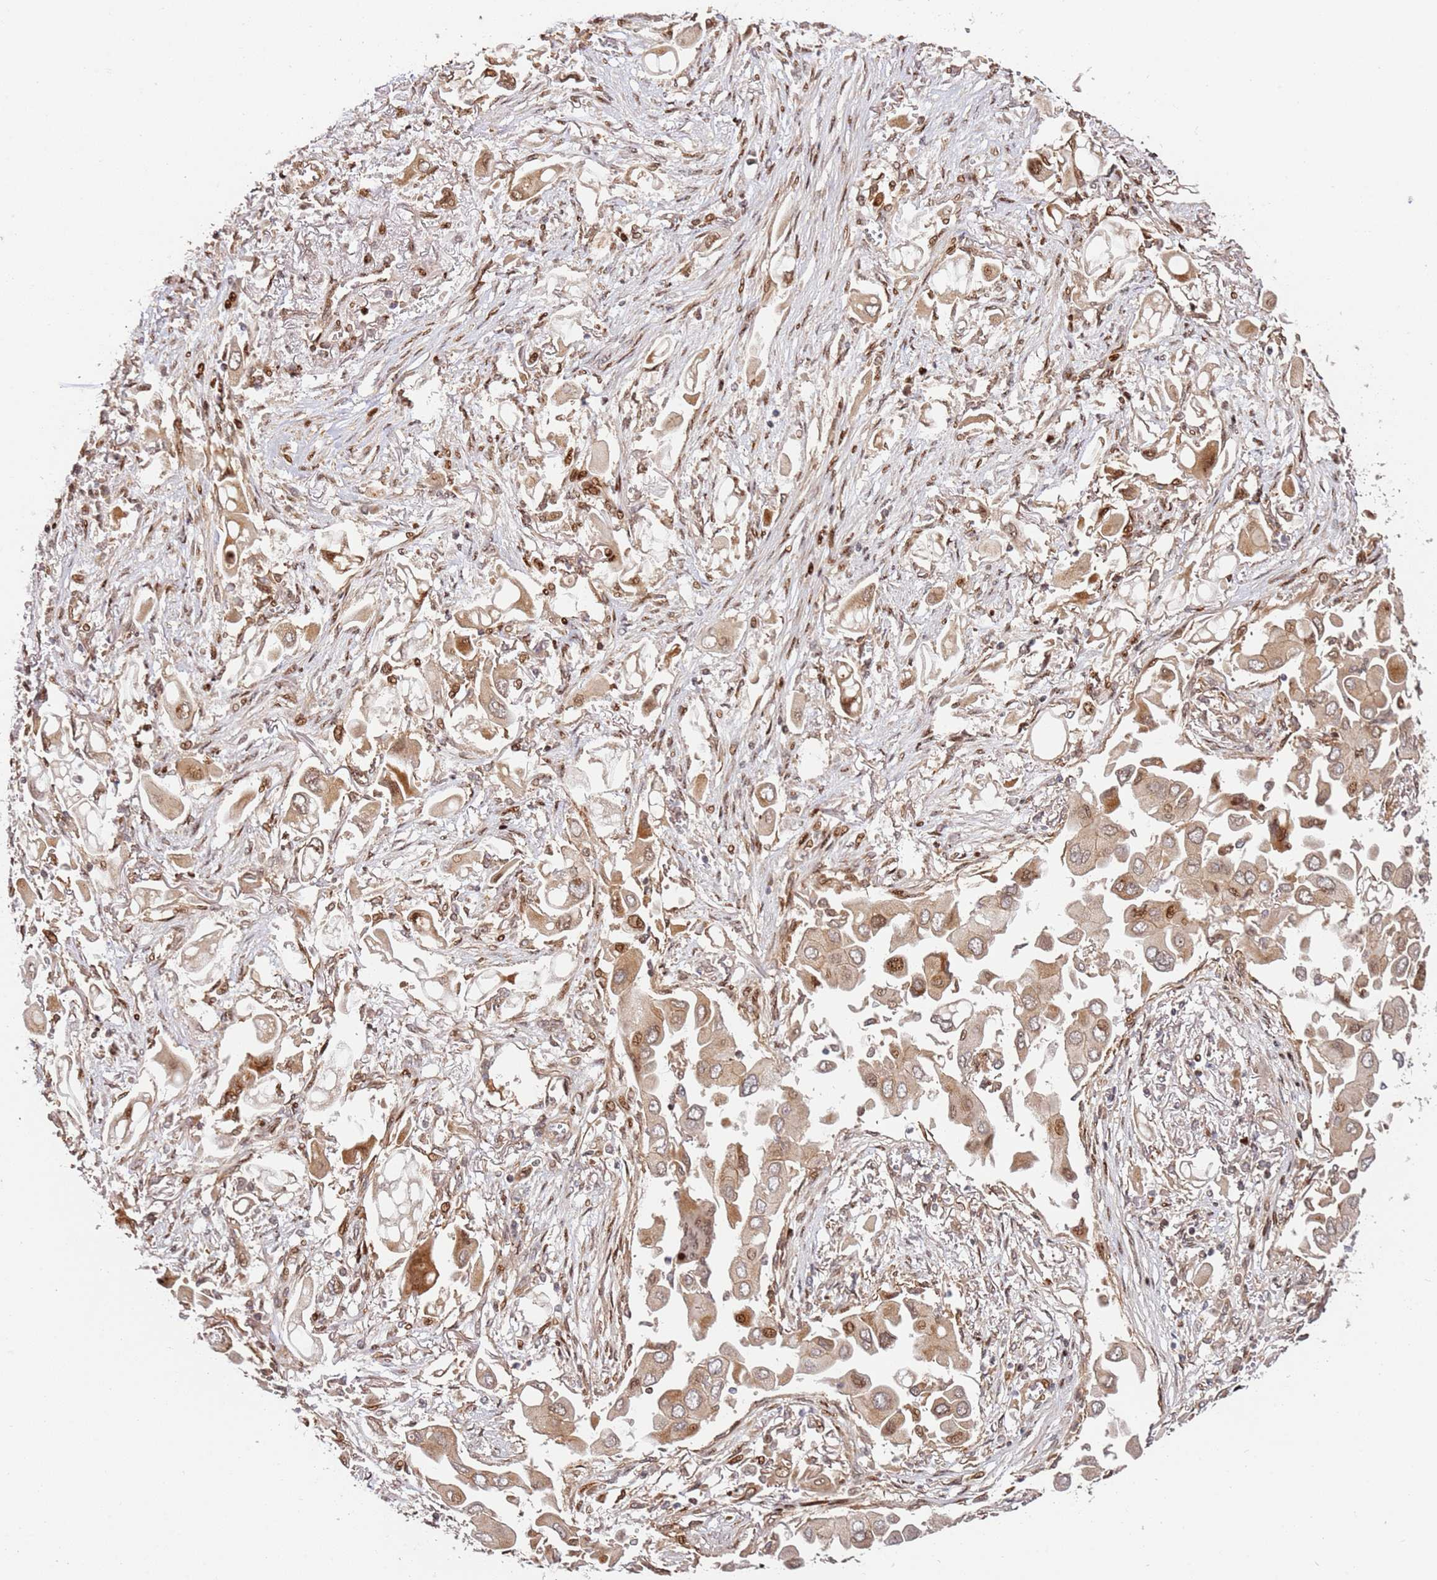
{"staining": {"intensity": "moderate", "quantity": "25%-75%", "location": "cytoplasmic/membranous,nuclear"}, "tissue": "lung cancer", "cell_type": "Tumor cells", "image_type": "cancer", "snomed": [{"axis": "morphology", "description": "Adenocarcinoma, NOS"}, {"axis": "topography", "description": "Lung"}], "caption": "Tumor cells exhibit medium levels of moderate cytoplasmic/membranous and nuclear staining in approximately 25%-75% of cells in lung cancer. Ihc stains the protein of interest in brown and the nuclei are stained blue.", "gene": "TMEM233", "patient": {"sex": "female", "age": 76}}